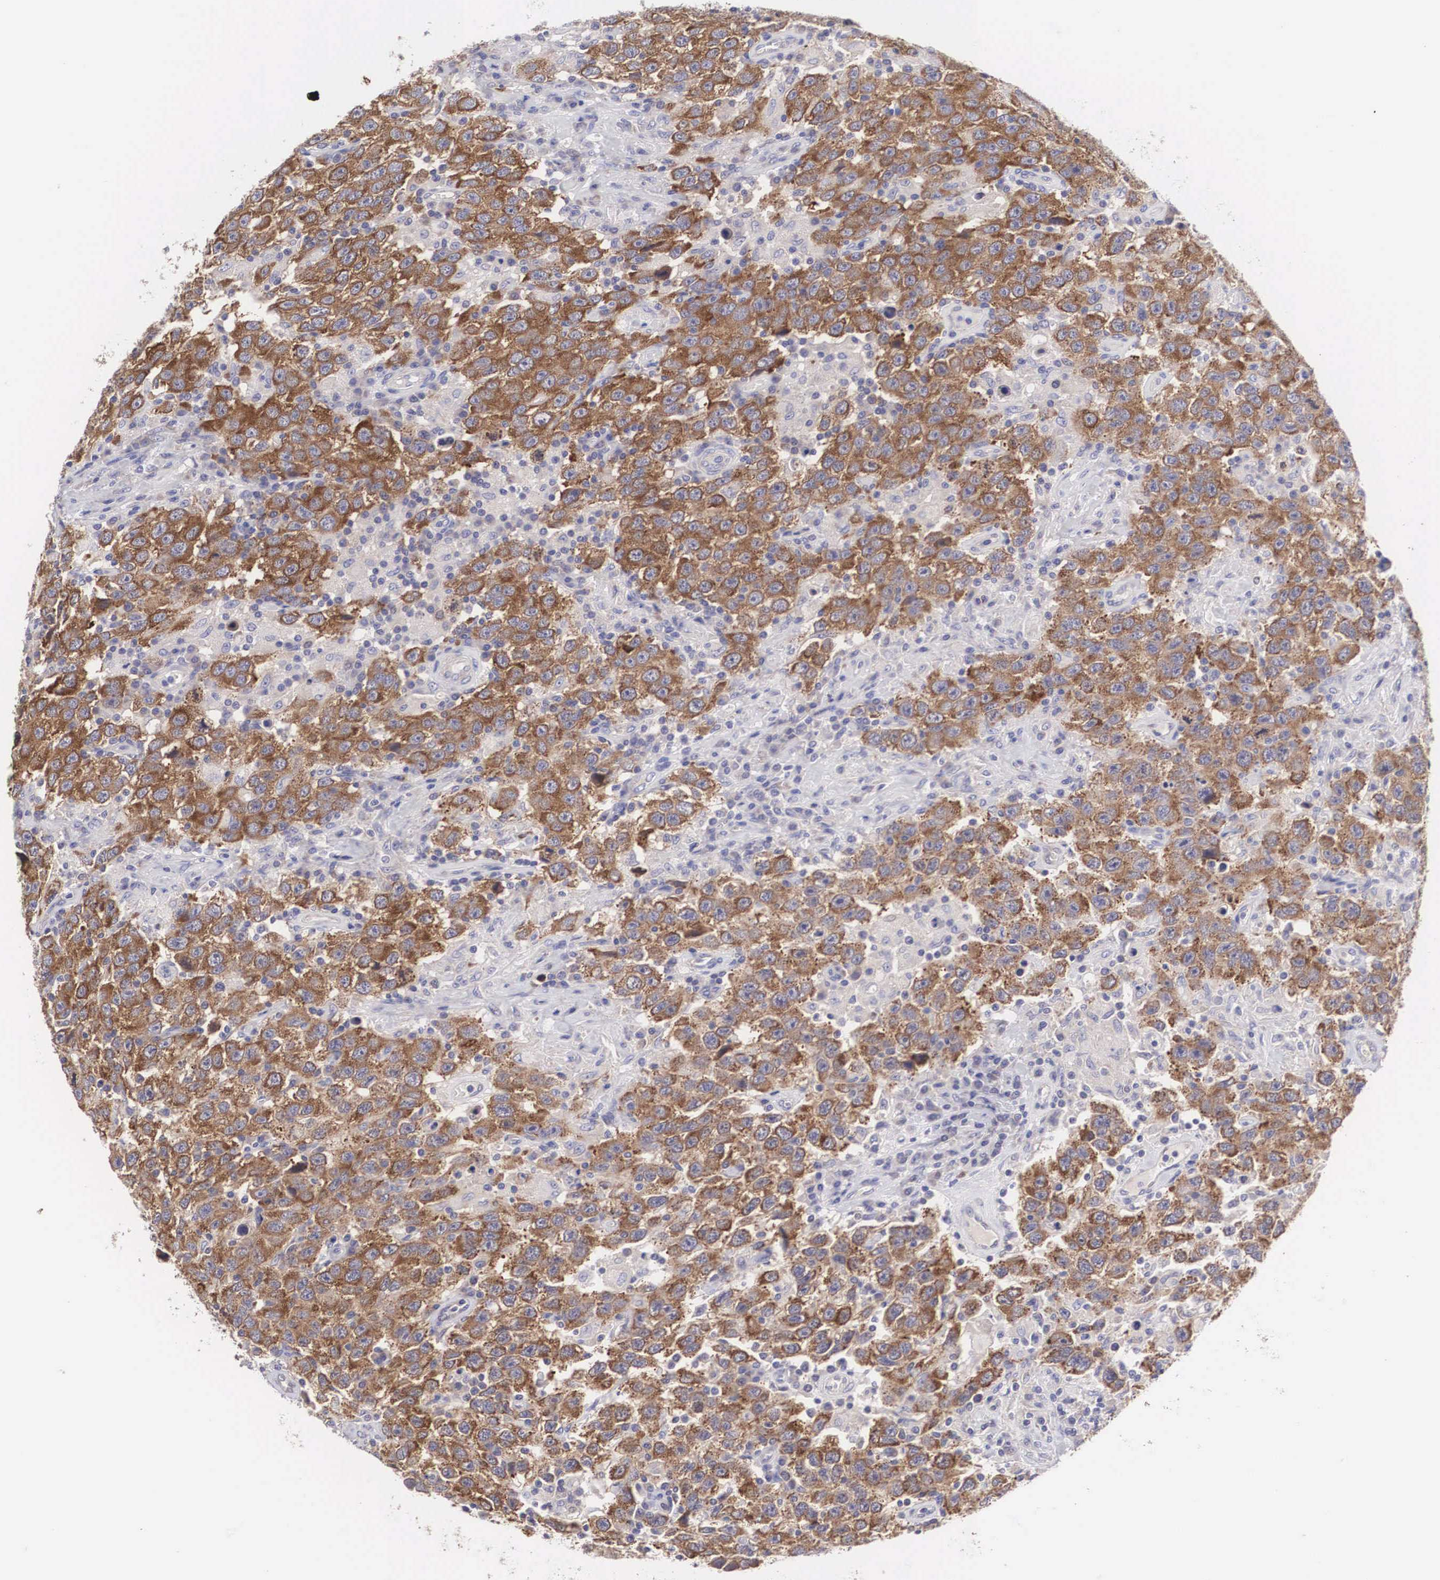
{"staining": {"intensity": "moderate", "quantity": ">75%", "location": "cytoplasmic/membranous"}, "tissue": "testis cancer", "cell_type": "Tumor cells", "image_type": "cancer", "snomed": [{"axis": "morphology", "description": "Seminoma, NOS"}, {"axis": "topography", "description": "Testis"}], "caption": "Seminoma (testis) tissue displays moderate cytoplasmic/membranous staining in approximately >75% of tumor cells", "gene": "TXLNG", "patient": {"sex": "male", "age": 41}}